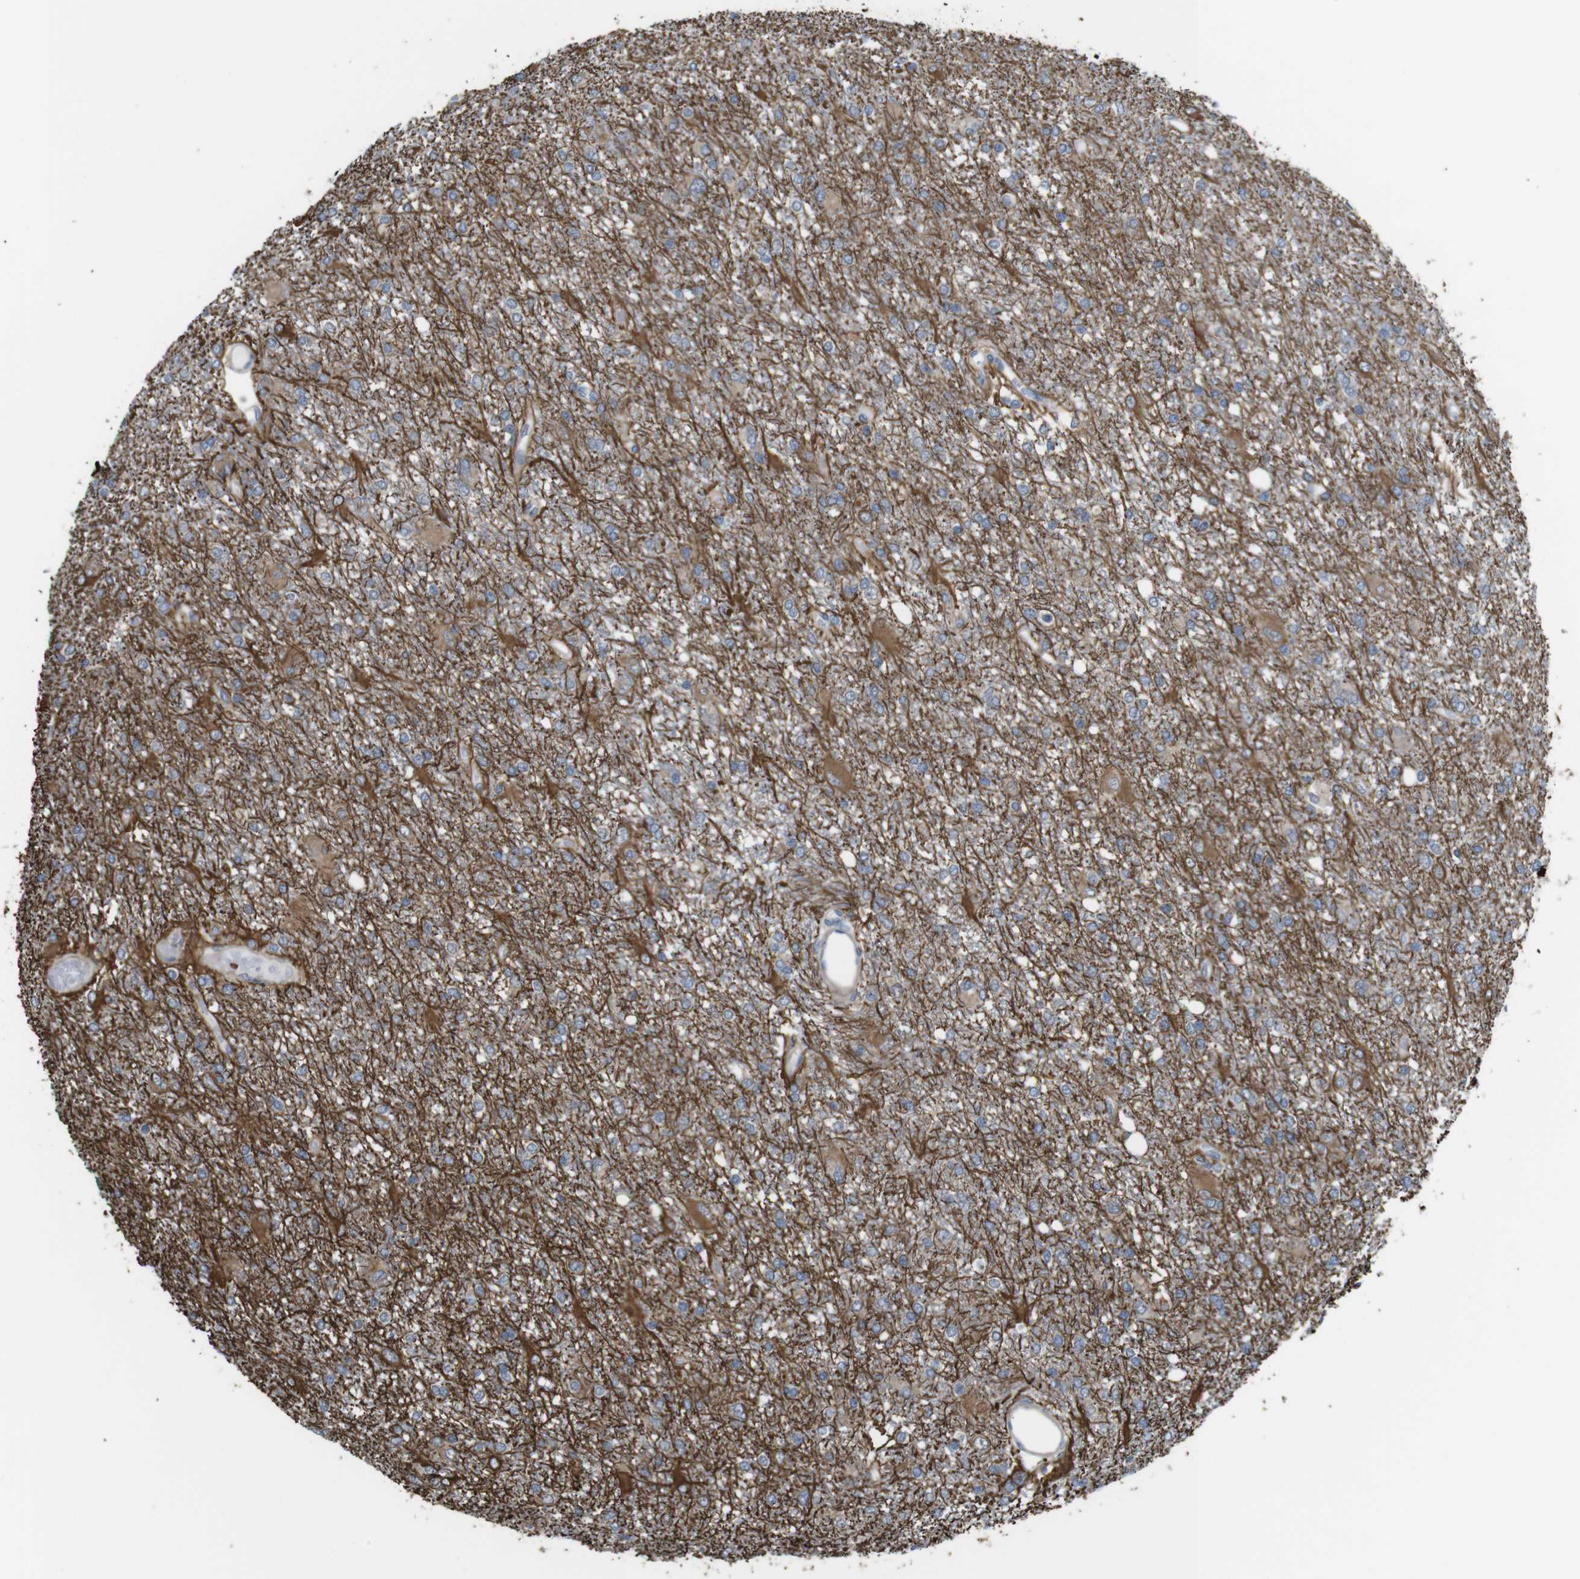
{"staining": {"intensity": "moderate", "quantity": "25%-75%", "location": "cytoplasmic/membranous"}, "tissue": "glioma", "cell_type": "Tumor cells", "image_type": "cancer", "snomed": [{"axis": "morphology", "description": "Glioma, malignant, High grade"}, {"axis": "topography", "description": "Brain"}], "caption": "Immunohistochemistry (IHC) image of neoplastic tissue: human malignant high-grade glioma stained using immunohistochemistry (IHC) exhibits medium levels of moderate protein expression localized specifically in the cytoplasmic/membranous of tumor cells, appearing as a cytoplasmic/membranous brown color.", "gene": "CDC34", "patient": {"sex": "female", "age": 59}}